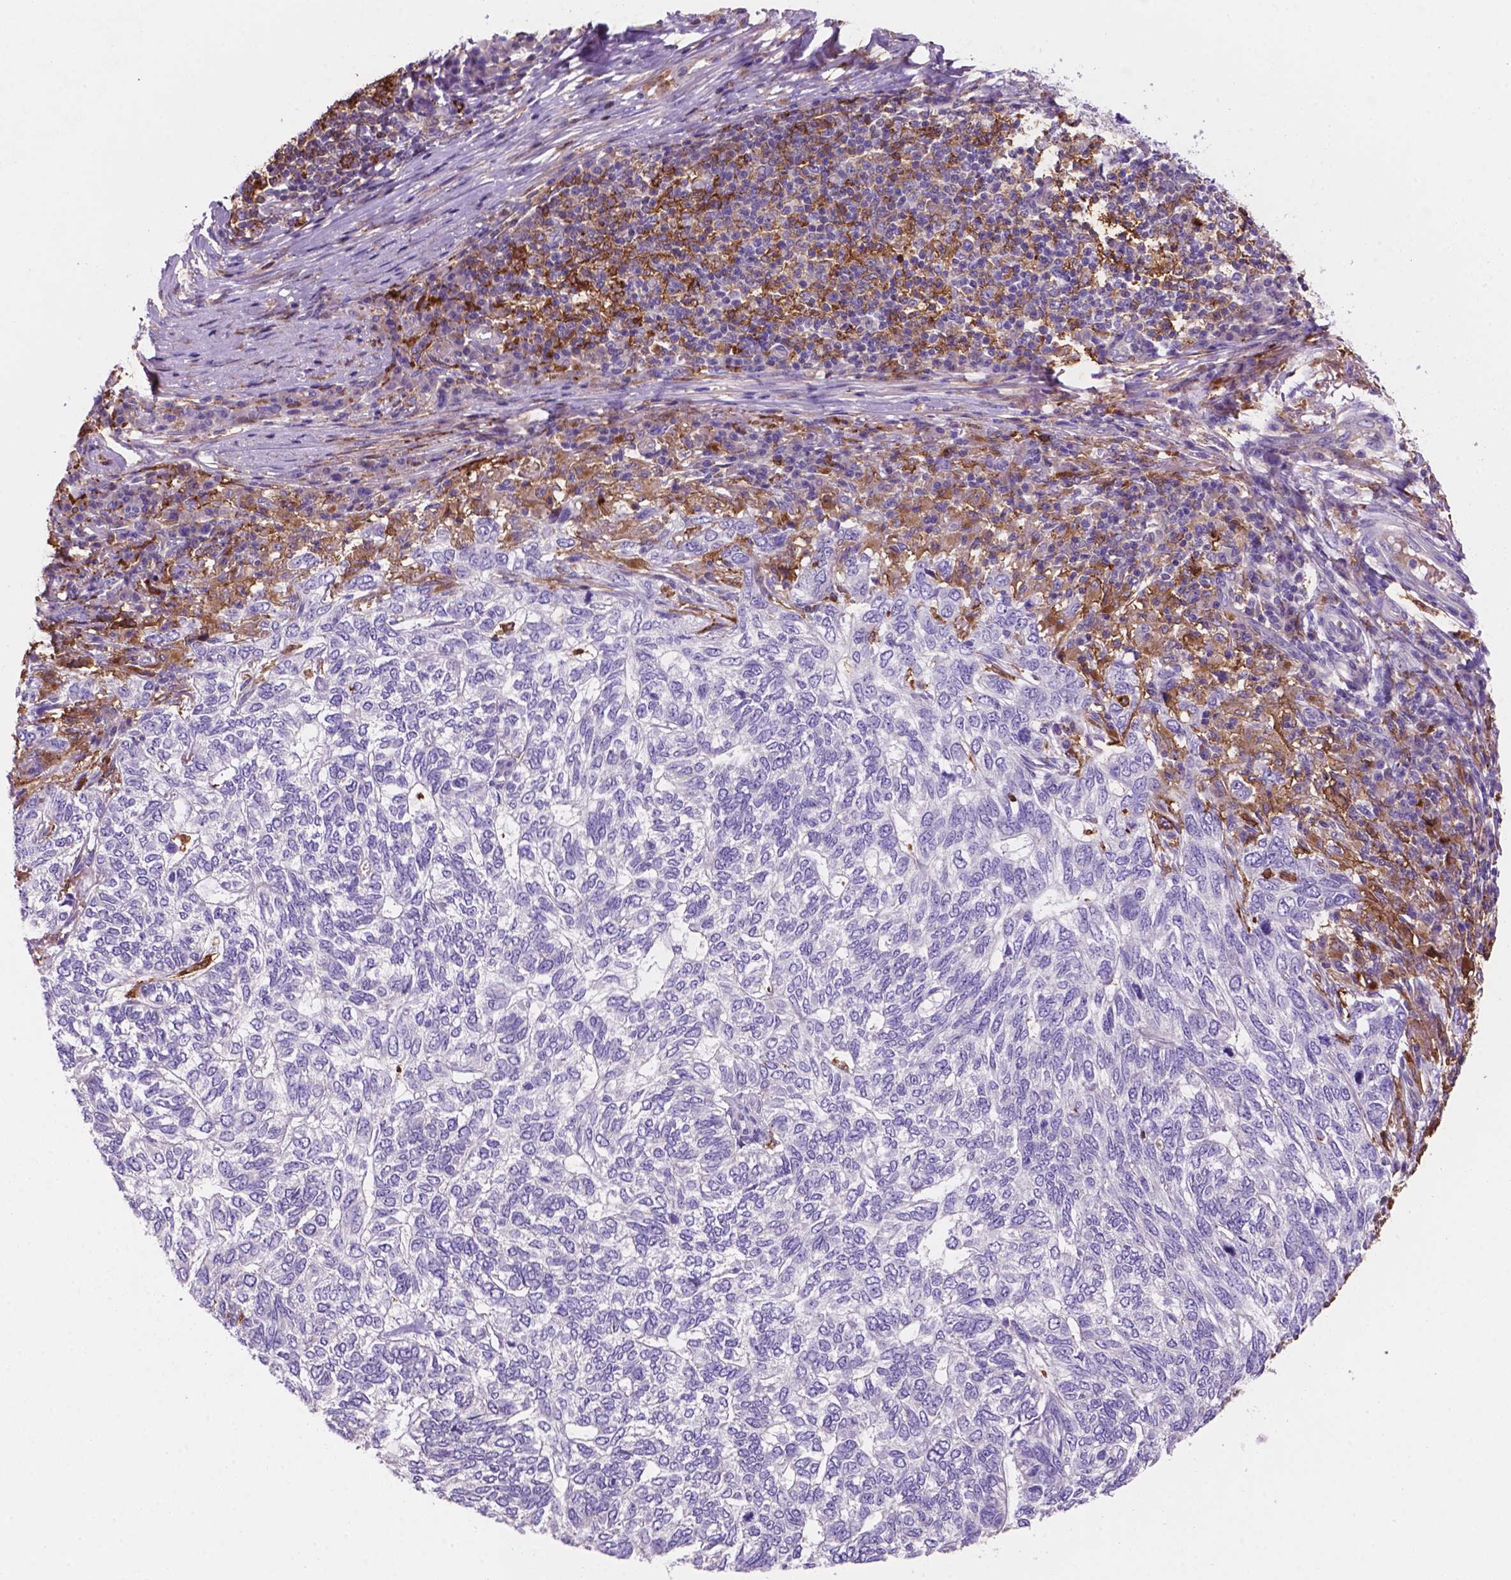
{"staining": {"intensity": "negative", "quantity": "none", "location": "none"}, "tissue": "skin cancer", "cell_type": "Tumor cells", "image_type": "cancer", "snomed": [{"axis": "morphology", "description": "Basal cell carcinoma"}, {"axis": "topography", "description": "Skin"}], "caption": "This image is of skin cancer (basal cell carcinoma) stained with immunohistochemistry to label a protein in brown with the nuclei are counter-stained blue. There is no expression in tumor cells.", "gene": "MKRN2OS", "patient": {"sex": "female", "age": 65}}